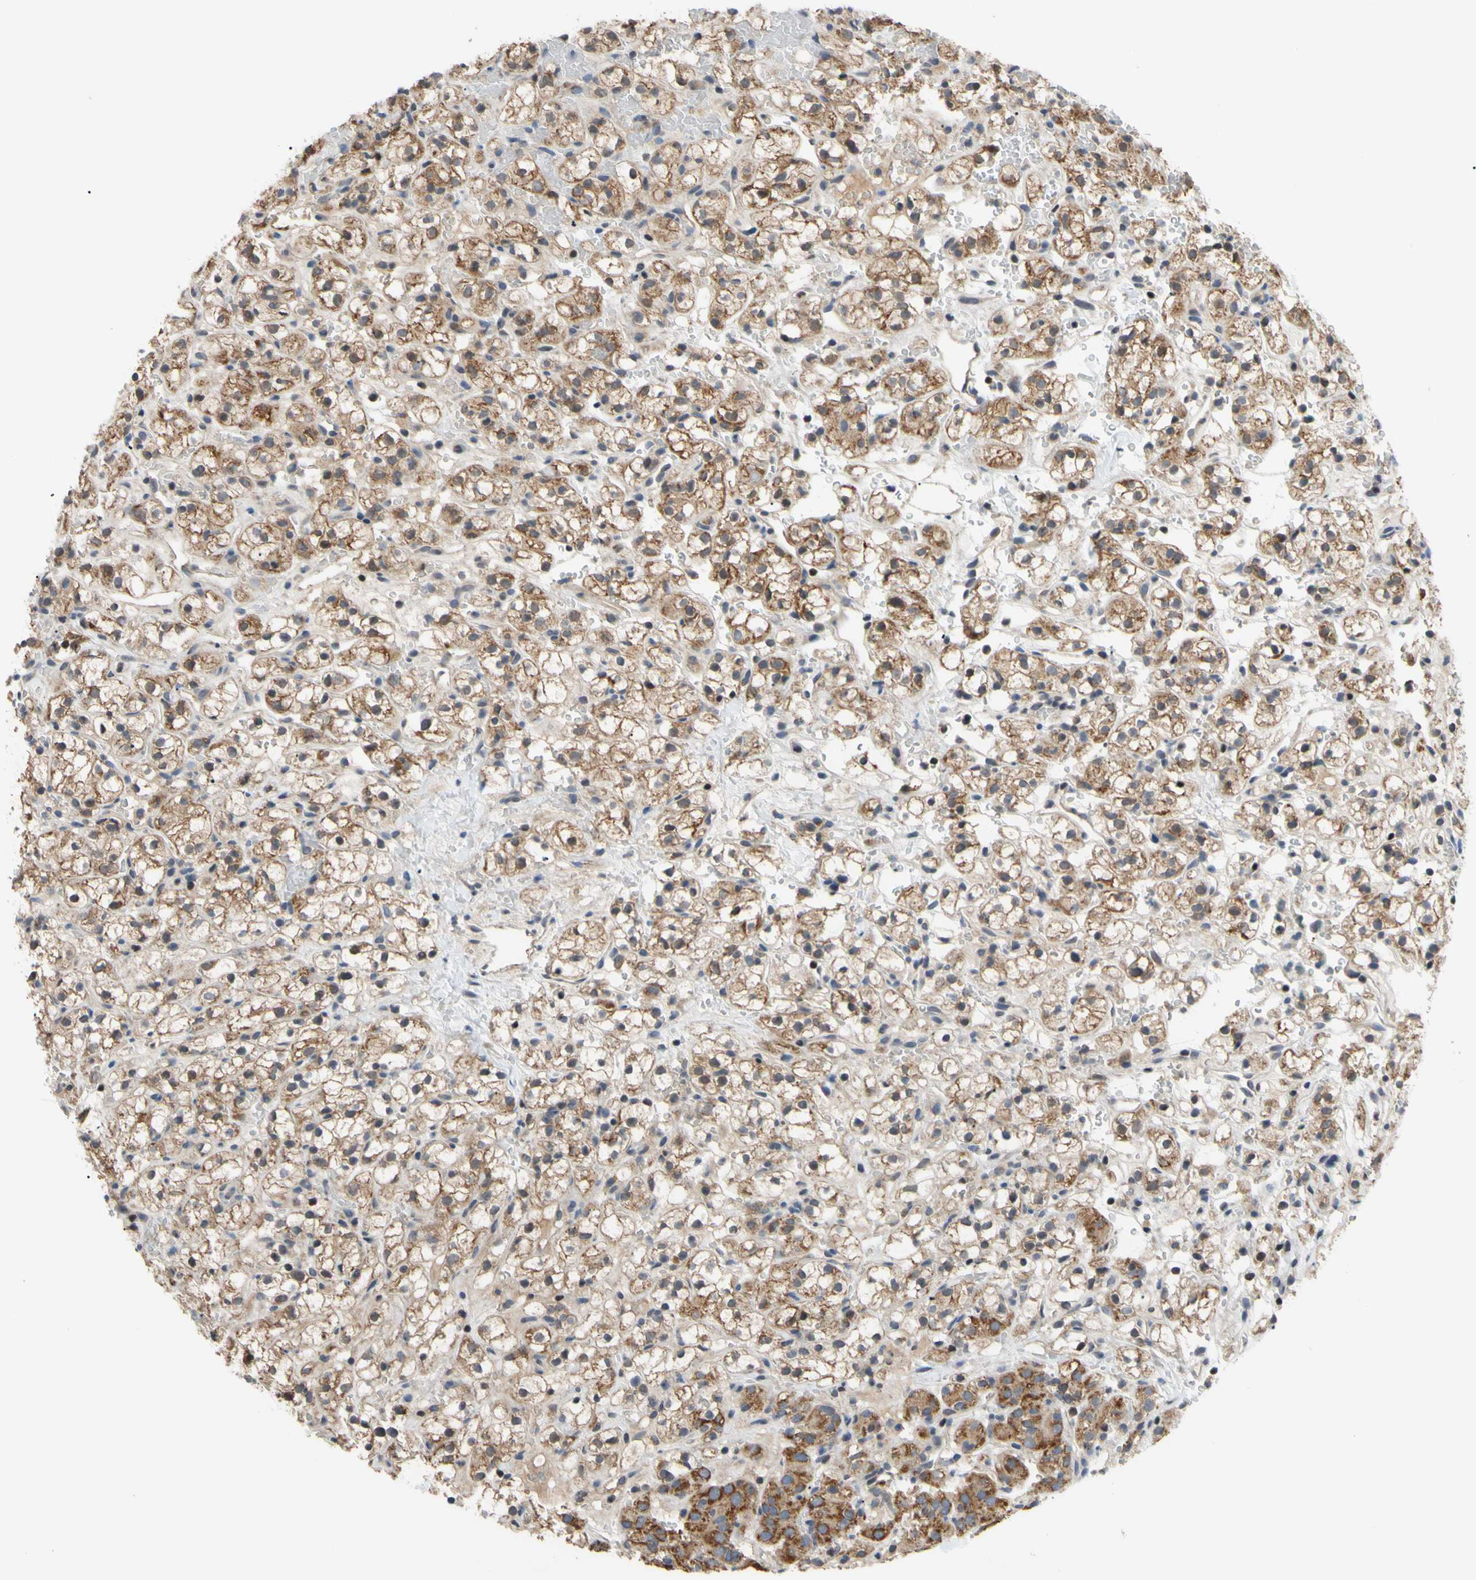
{"staining": {"intensity": "moderate", "quantity": ">75%", "location": "cytoplasmic/membranous"}, "tissue": "renal cancer", "cell_type": "Tumor cells", "image_type": "cancer", "snomed": [{"axis": "morphology", "description": "Adenocarcinoma, NOS"}, {"axis": "topography", "description": "Kidney"}], "caption": "Adenocarcinoma (renal) stained with DAB (3,3'-diaminobenzidine) immunohistochemistry reveals medium levels of moderate cytoplasmic/membranous expression in about >75% of tumor cells. Using DAB (brown) and hematoxylin (blue) stains, captured at high magnification using brightfield microscopy.", "gene": "SP4", "patient": {"sex": "male", "age": 61}}